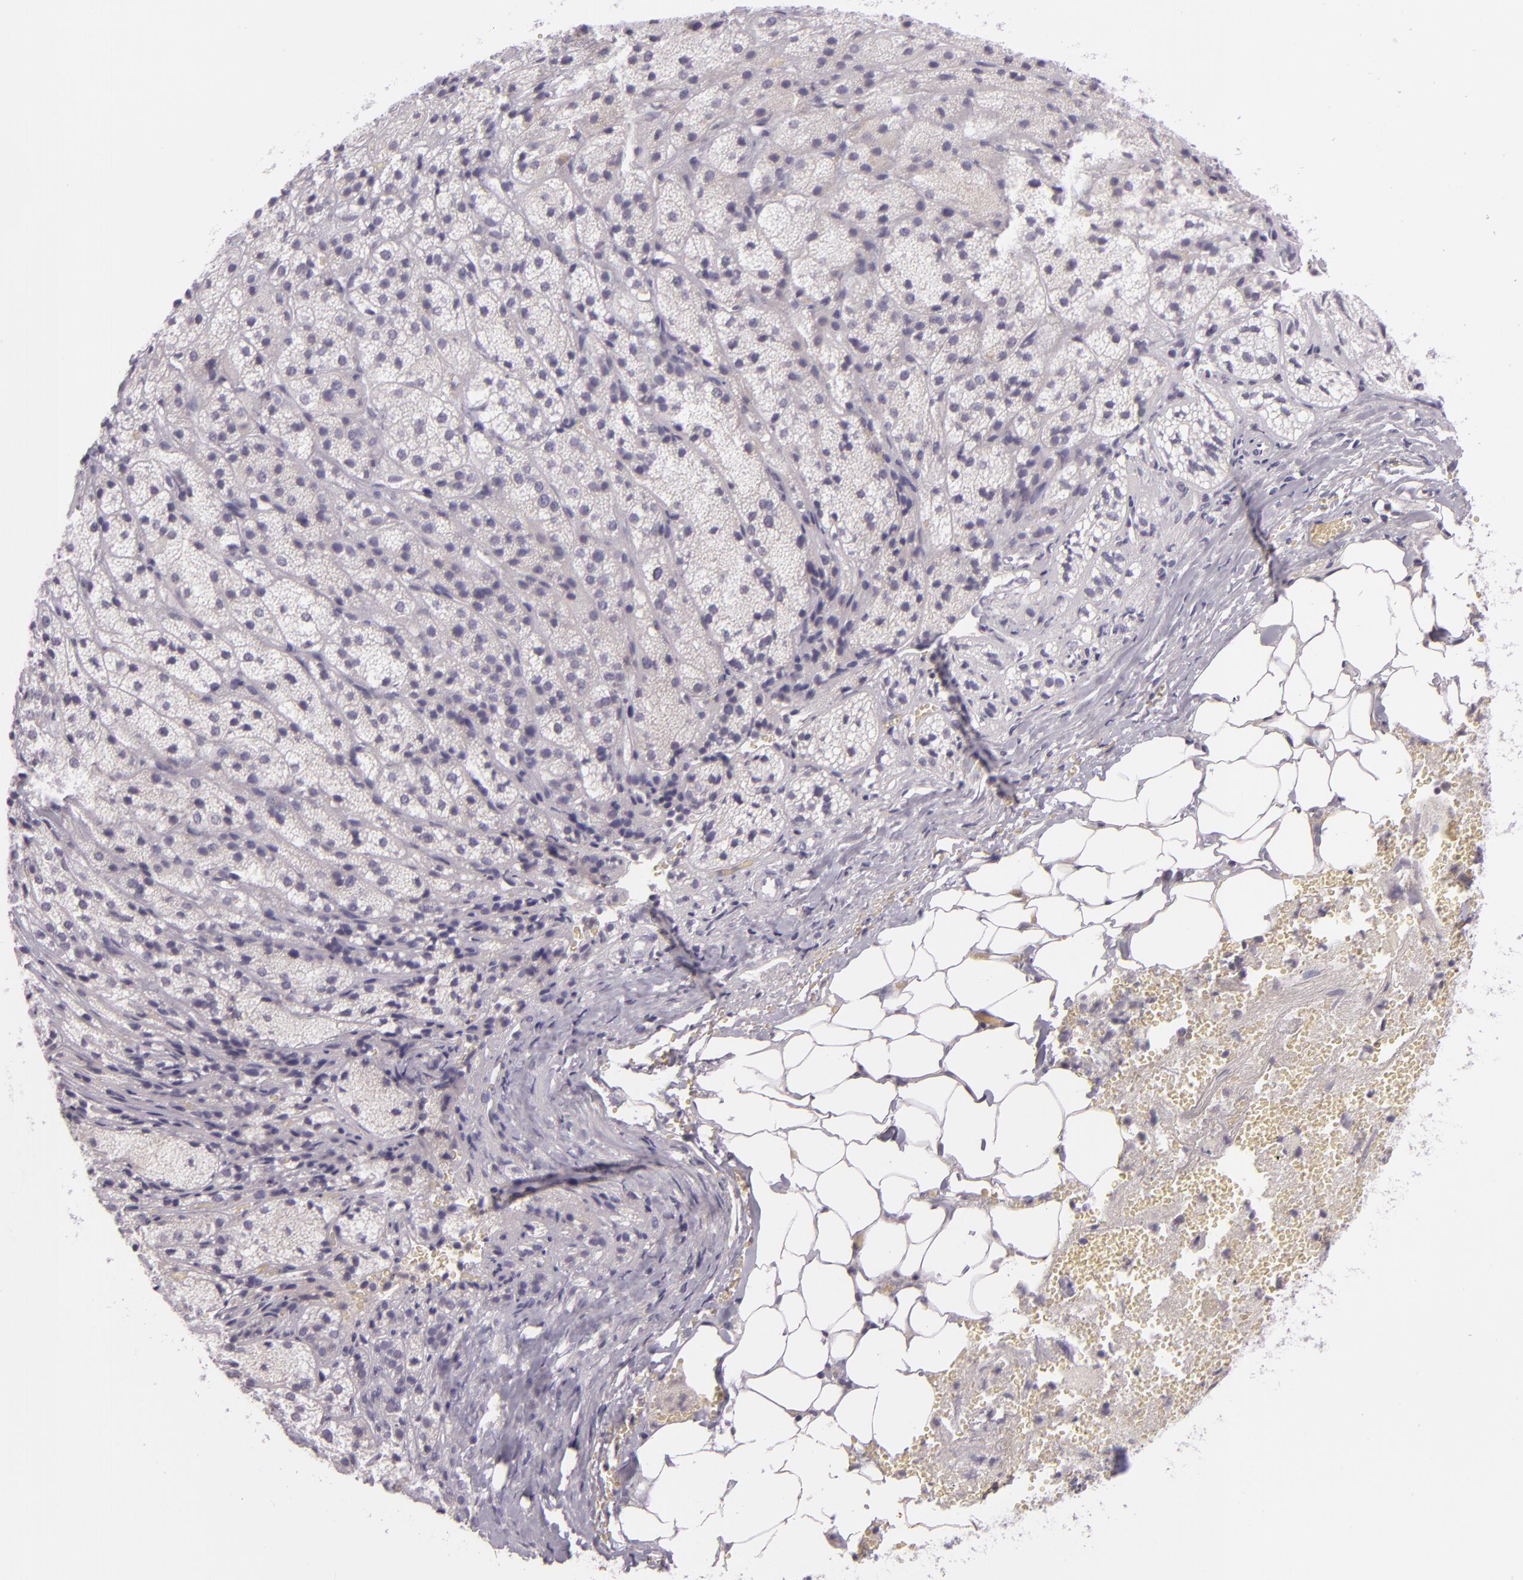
{"staining": {"intensity": "negative", "quantity": "none", "location": "none"}, "tissue": "adrenal gland", "cell_type": "Glandular cells", "image_type": "normal", "snomed": [{"axis": "morphology", "description": "Normal tissue, NOS"}, {"axis": "topography", "description": "Adrenal gland"}], "caption": "A photomicrograph of human adrenal gland is negative for staining in glandular cells. The staining was performed using DAB (3,3'-diaminobenzidine) to visualize the protein expression in brown, while the nuclei were stained in blue with hematoxylin (Magnification: 20x).", "gene": "CHEK2", "patient": {"sex": "female", "age": 71}}